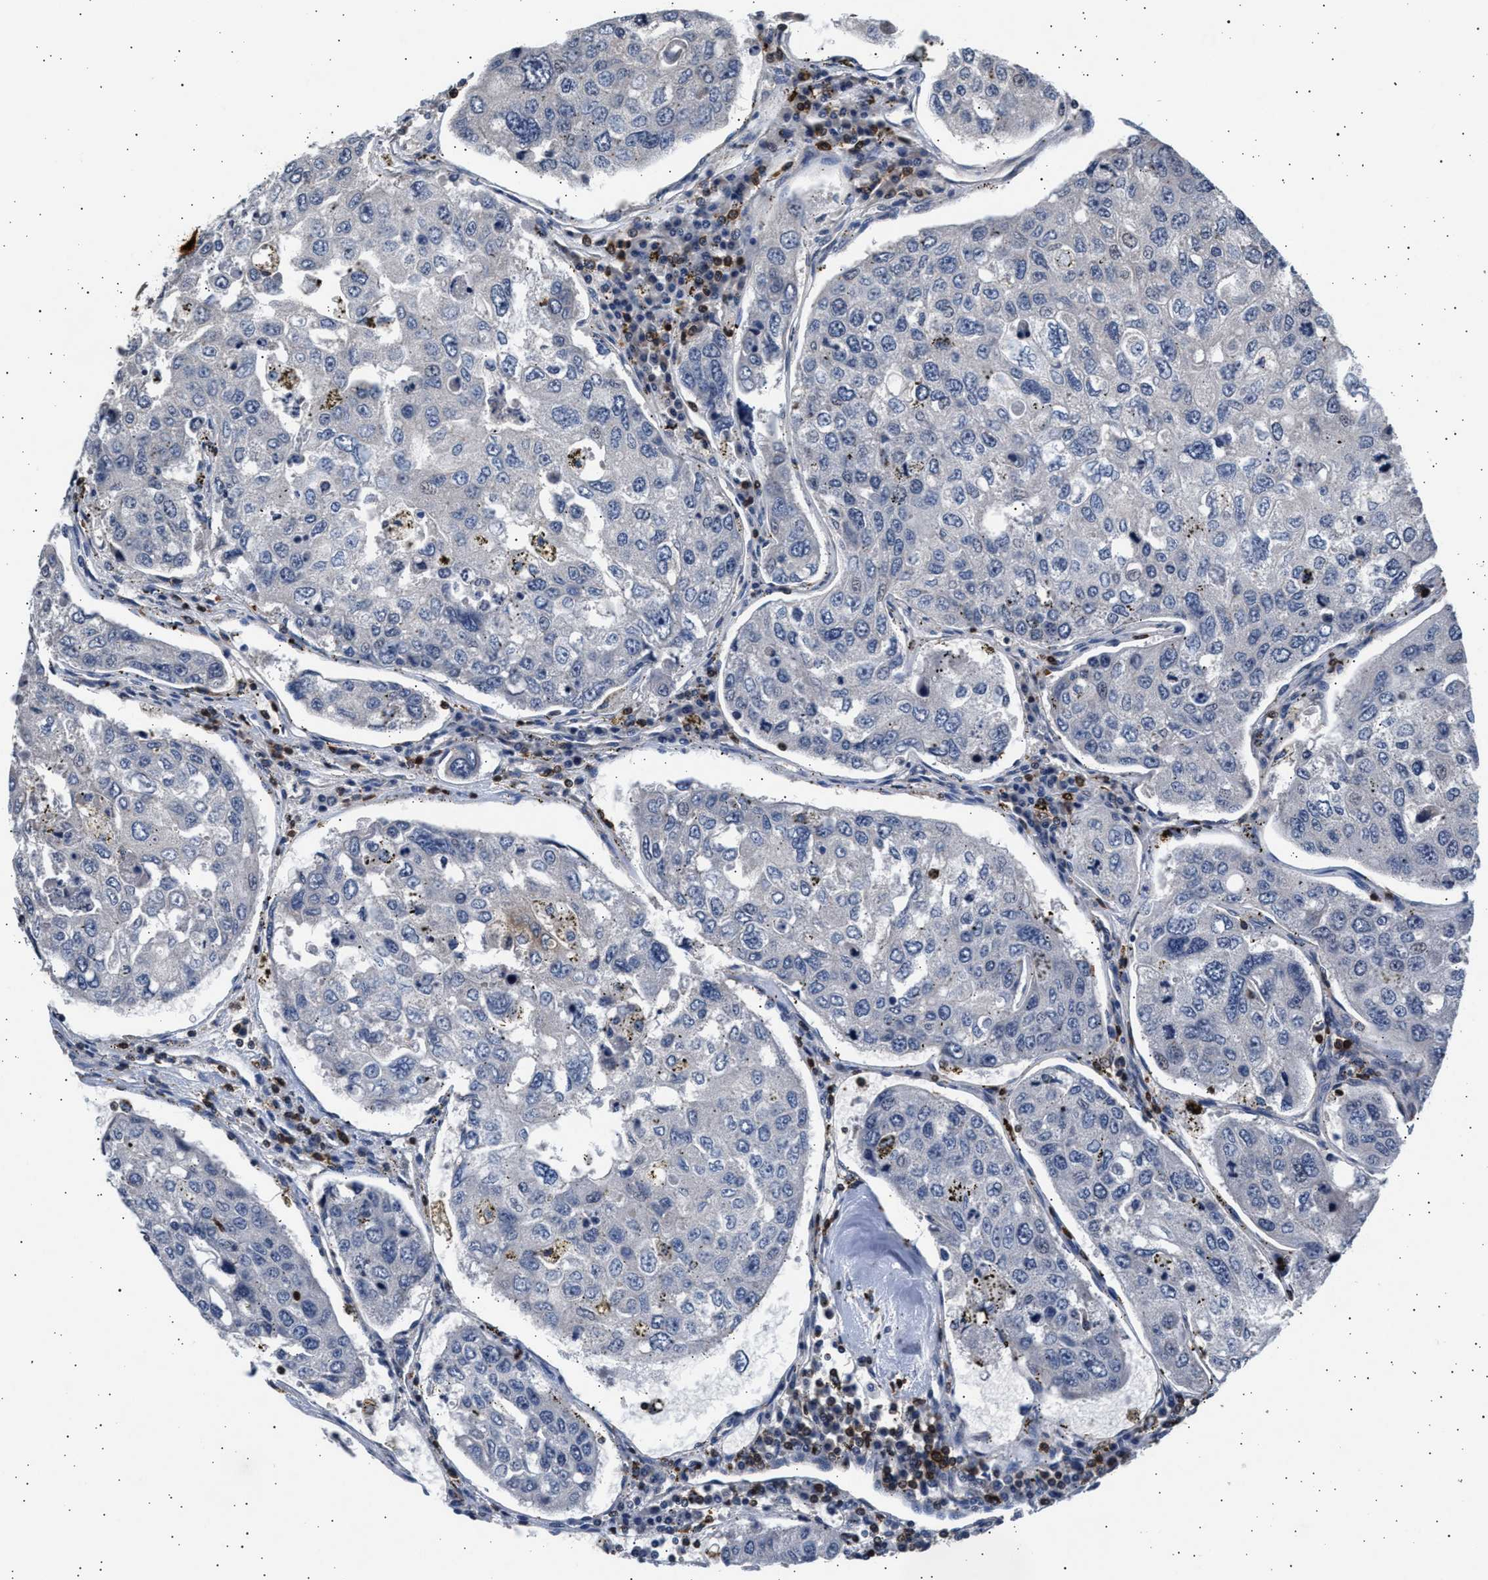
{"staining": {"intensity": "negative", "quantity": "none", "location": "none"}, "tissue": "urothelial cancer", "cell_type": "Tumor cells", "image_type": "cancer", "snomed": [{"axis": "morphology", "description": "Urothelial carcinoma, High grade"}, {"axis": "topography", "description": "Lymph node"}, {"axis": "topography", "description": "Urinary bladder"}], "caption": "Urothelial carcinoma (high-grade) was stained to show a protein in brown. There is no significant positivity in tumor cells. The staining is performed using DAB (3,3'-diaminobenzidine) brown chromogen with nuclei counter-stained in using hematoxylin.", "gene": "GRAP2", "patient": {"sex": "male", "age": 51}}